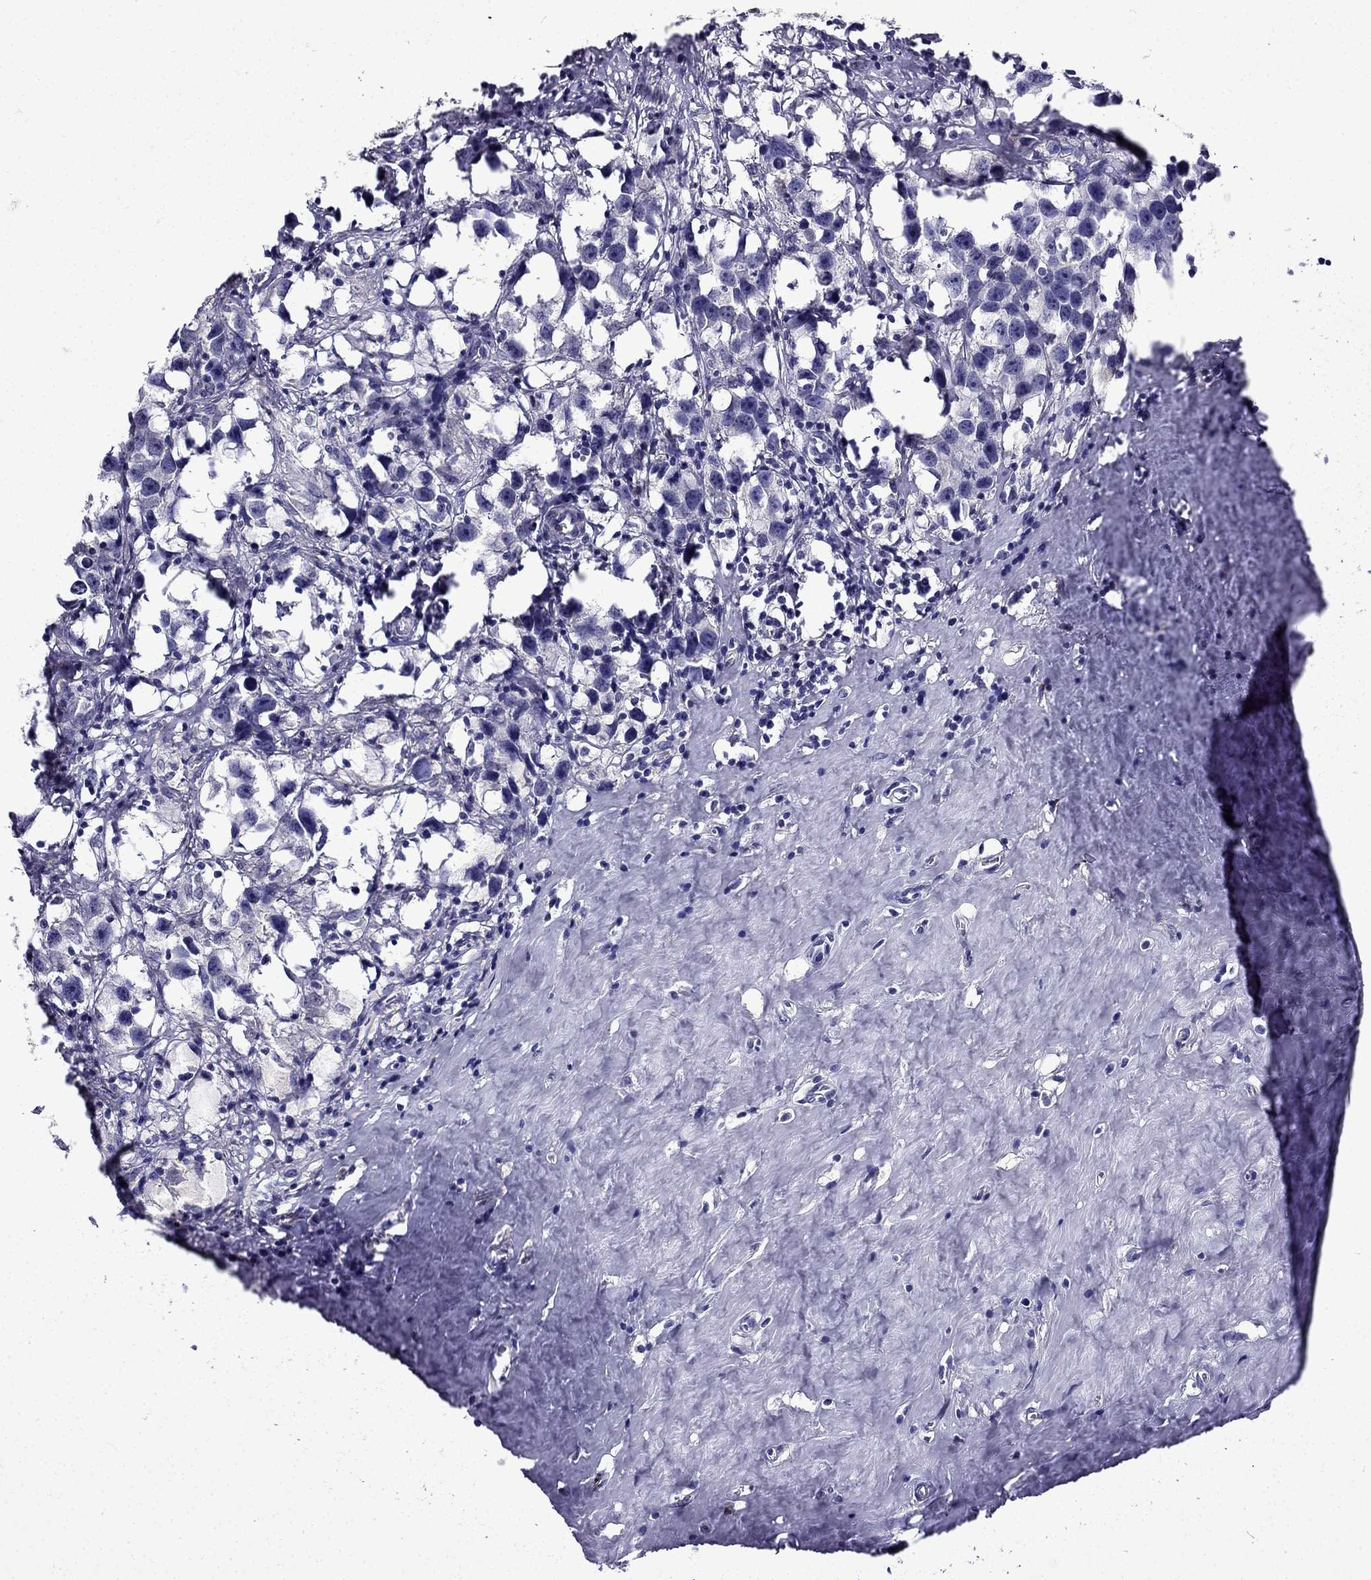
{"staining": {"intensity": "negative", "quantity": "none", "location": "none"}, "tissue": "testis cancer", "cell_type": "Tumor cells", "image_type": "cancer", "snomed": [{"axis": "morphology", "description": "Seminoma, NOS"}, {"axis": "topography", "description": "Testis"}], "caption": "DAB immunohistochemical staining of human testis cancer reveals no significant positivity in tumor cells.", "gene": "DNAH17", "patient": {"sex": "male", "age": 49}}